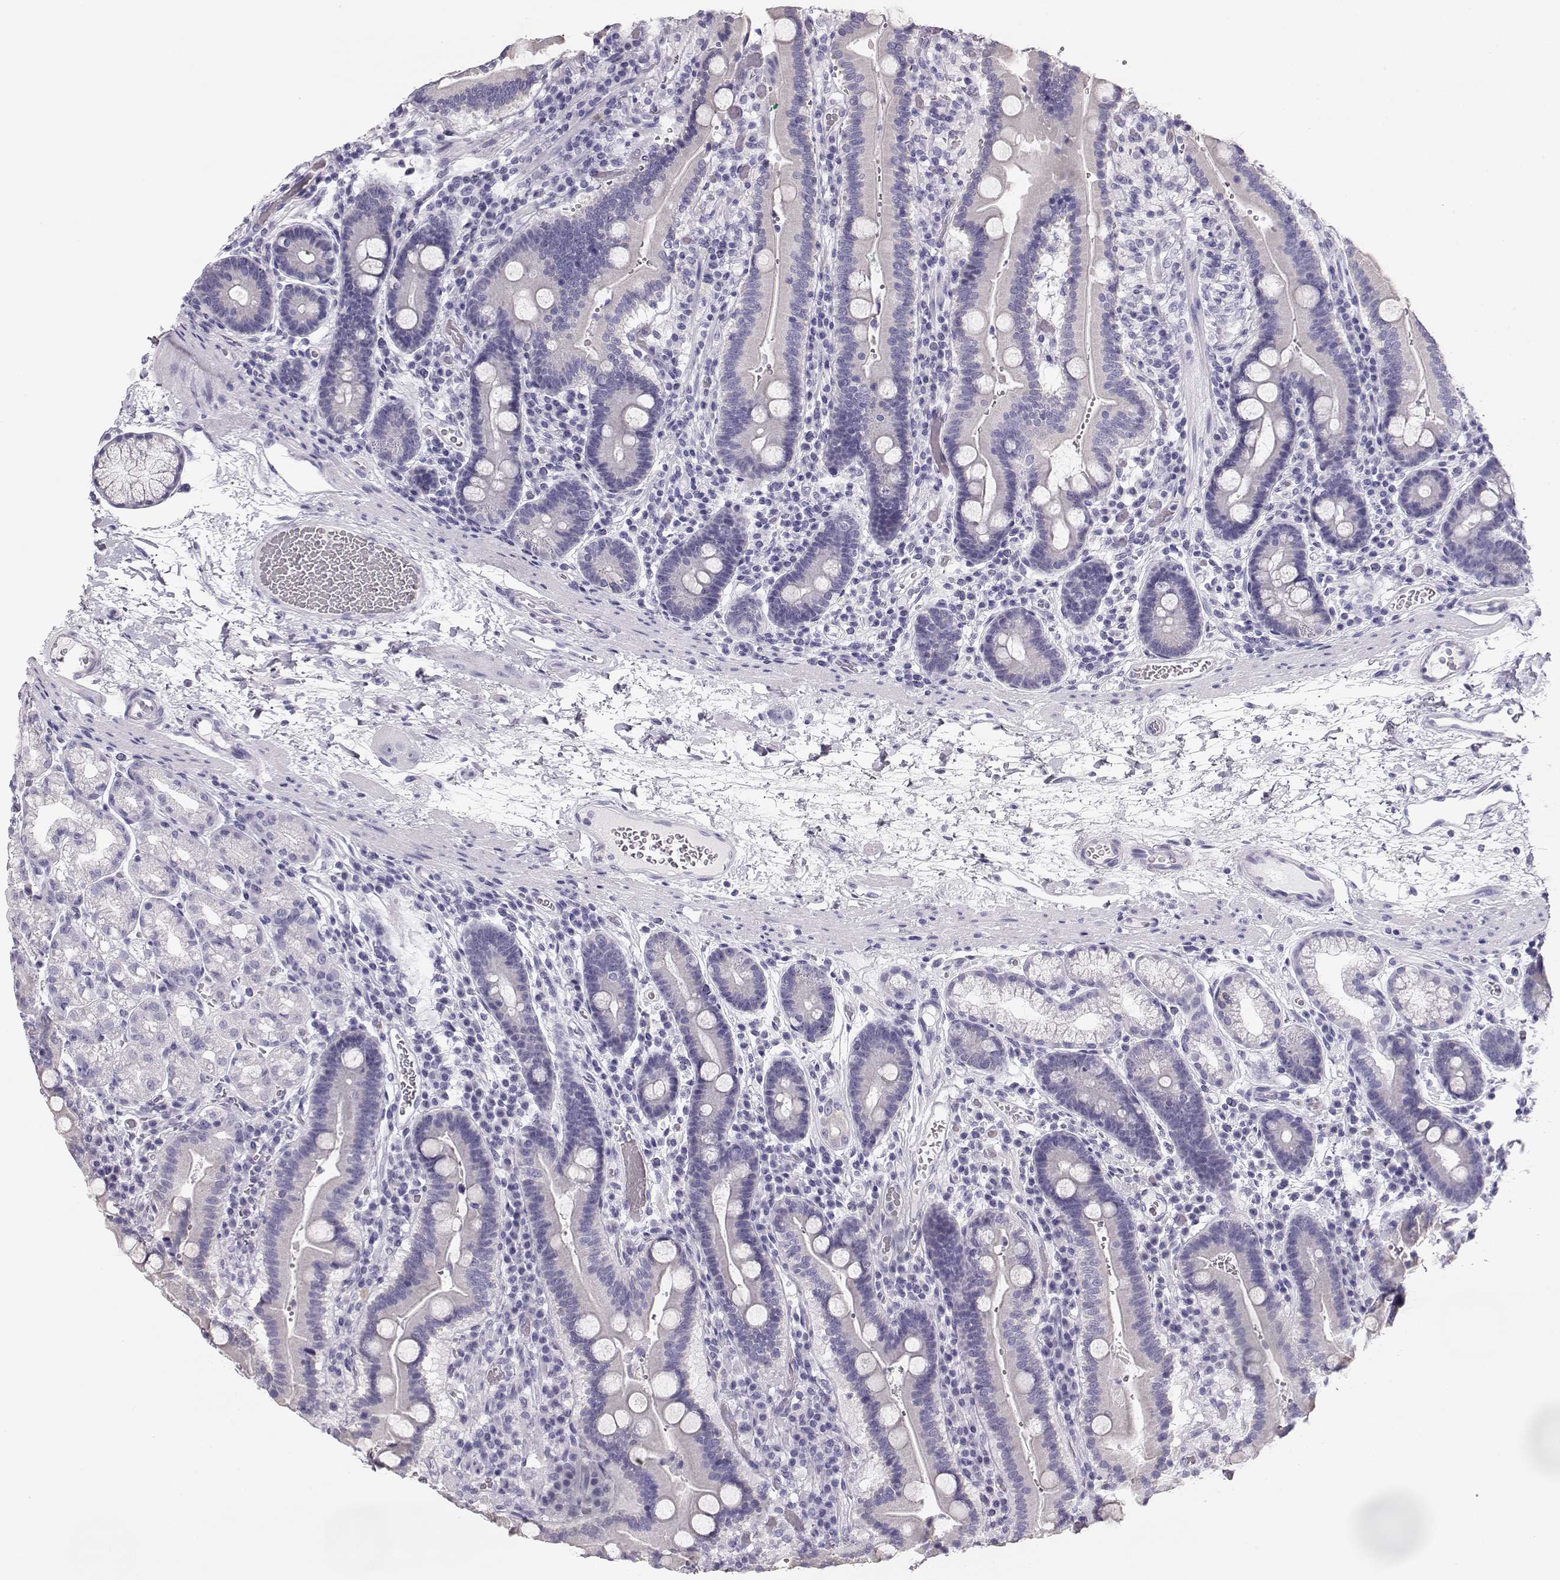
{"staining": {"intensity": "negative", "quantity": "none", "location": "none"}, "tissue": "duodenum", "cell_type": "Glandular cells", "image_type": "normal", "snomed": [{"axis": "morphology", "description": "Normal tissue, NOS"}, {"axis": "topography", "description": "Duodenum"}], "caption": "Photomicrograph shows no significant protein staining in glandular cells of benign duodenum. Brightfield microscopy of IHC stained with DAB (brown) and hematoxylin (blue), captured at high magnification.", "gene": "MAGEC1", "patient": {"sex": "female", "age": 62}}